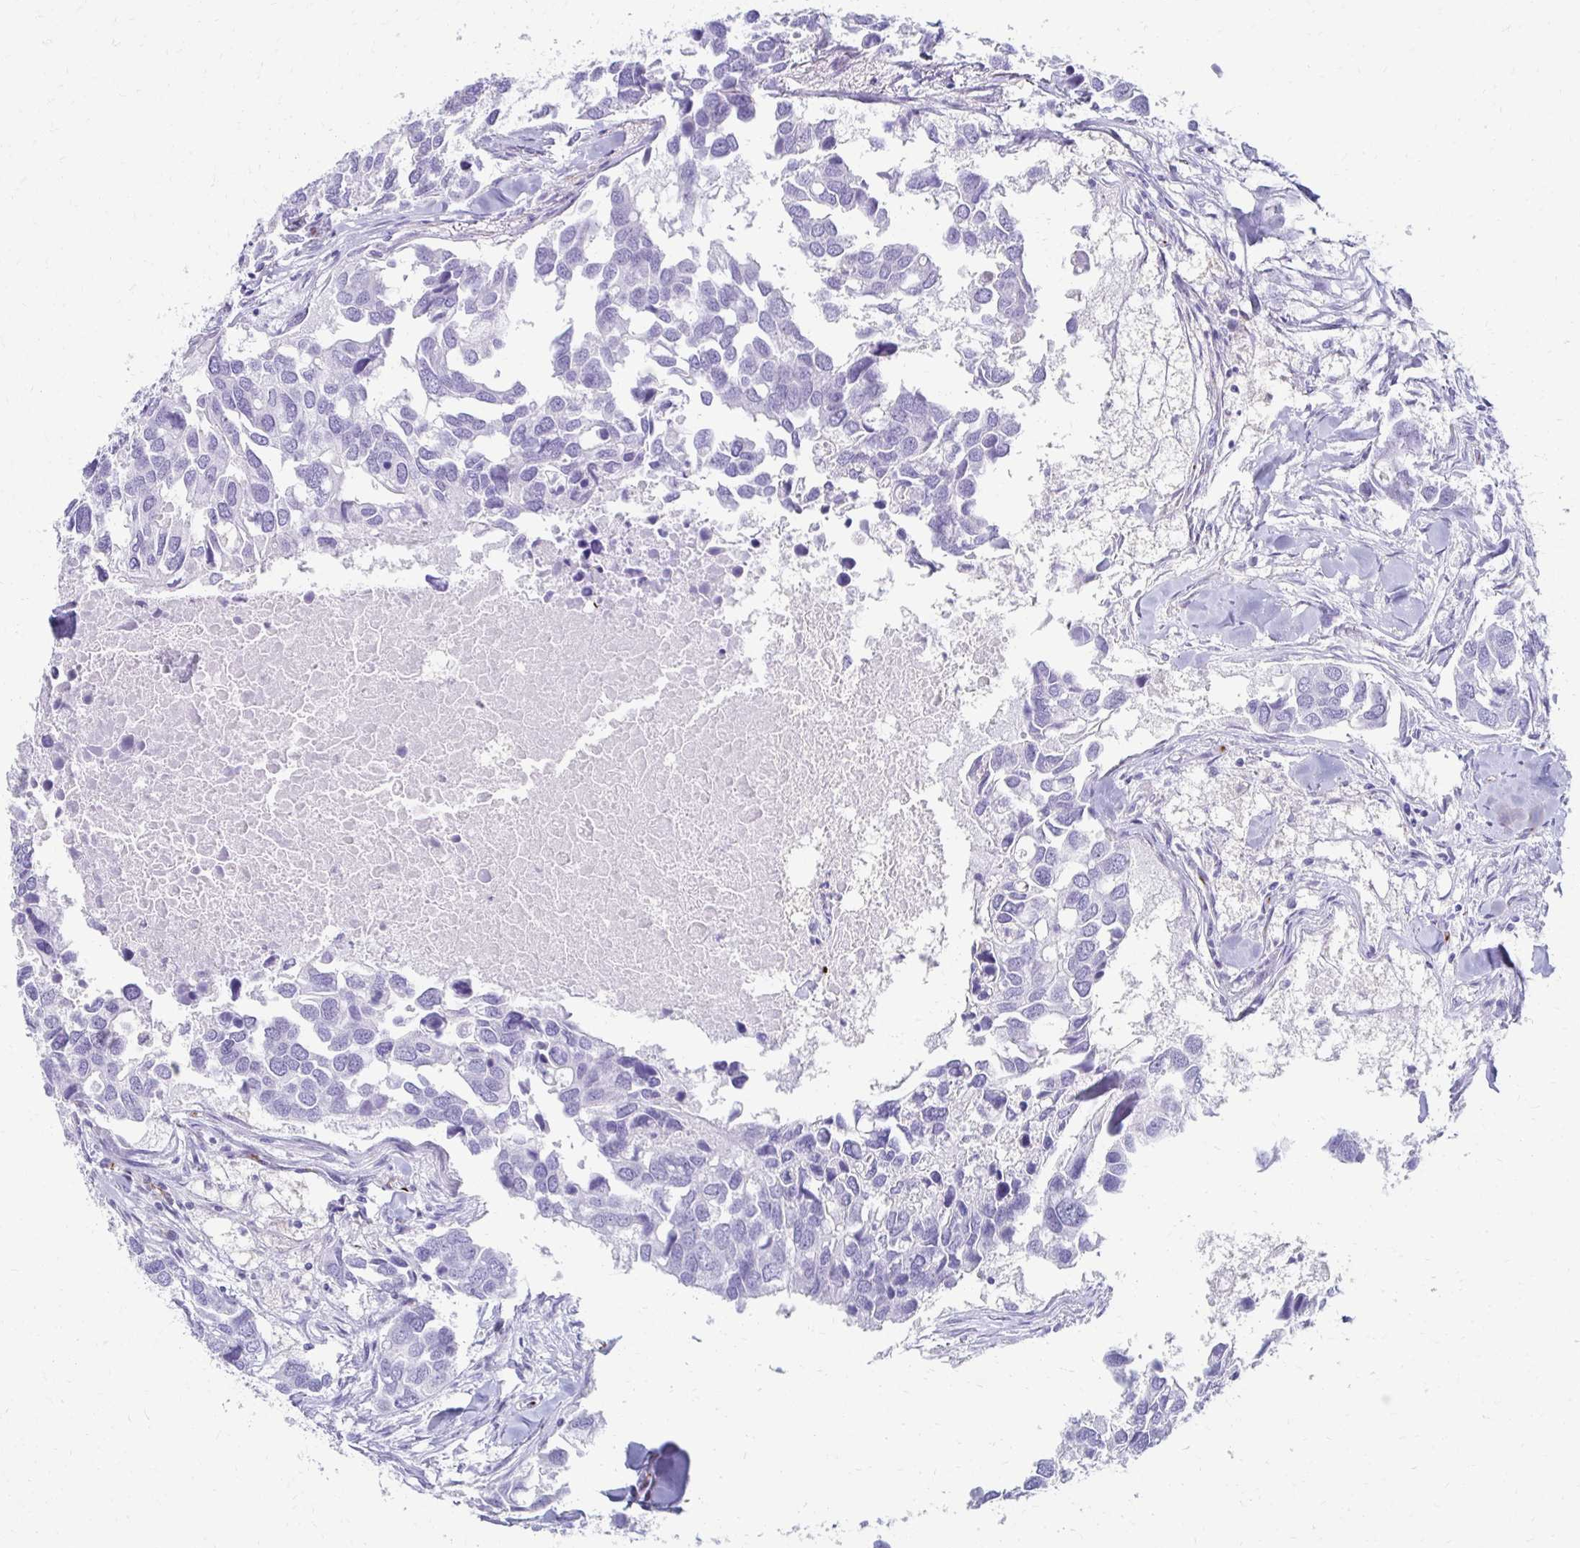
{"staining": {"intensity": "negative", "quantity": "none", "location": "none"}, "tissue": "breast cancer", "cell_type": "Tumor cells", "image_type": "cancer", "snomed": [{"axis": "morphology", "description": "Duct carcinoma"}, {"axis": "topography", "description": "Breast"}], "caption": "The immunohistochemistry photomicrograph has no significant positivity in tumor cells of infiltrating ductal carcinoma (breast) tissue.", "gene": "TMEM54", "patient": {"sex": "female", "age": 83}}